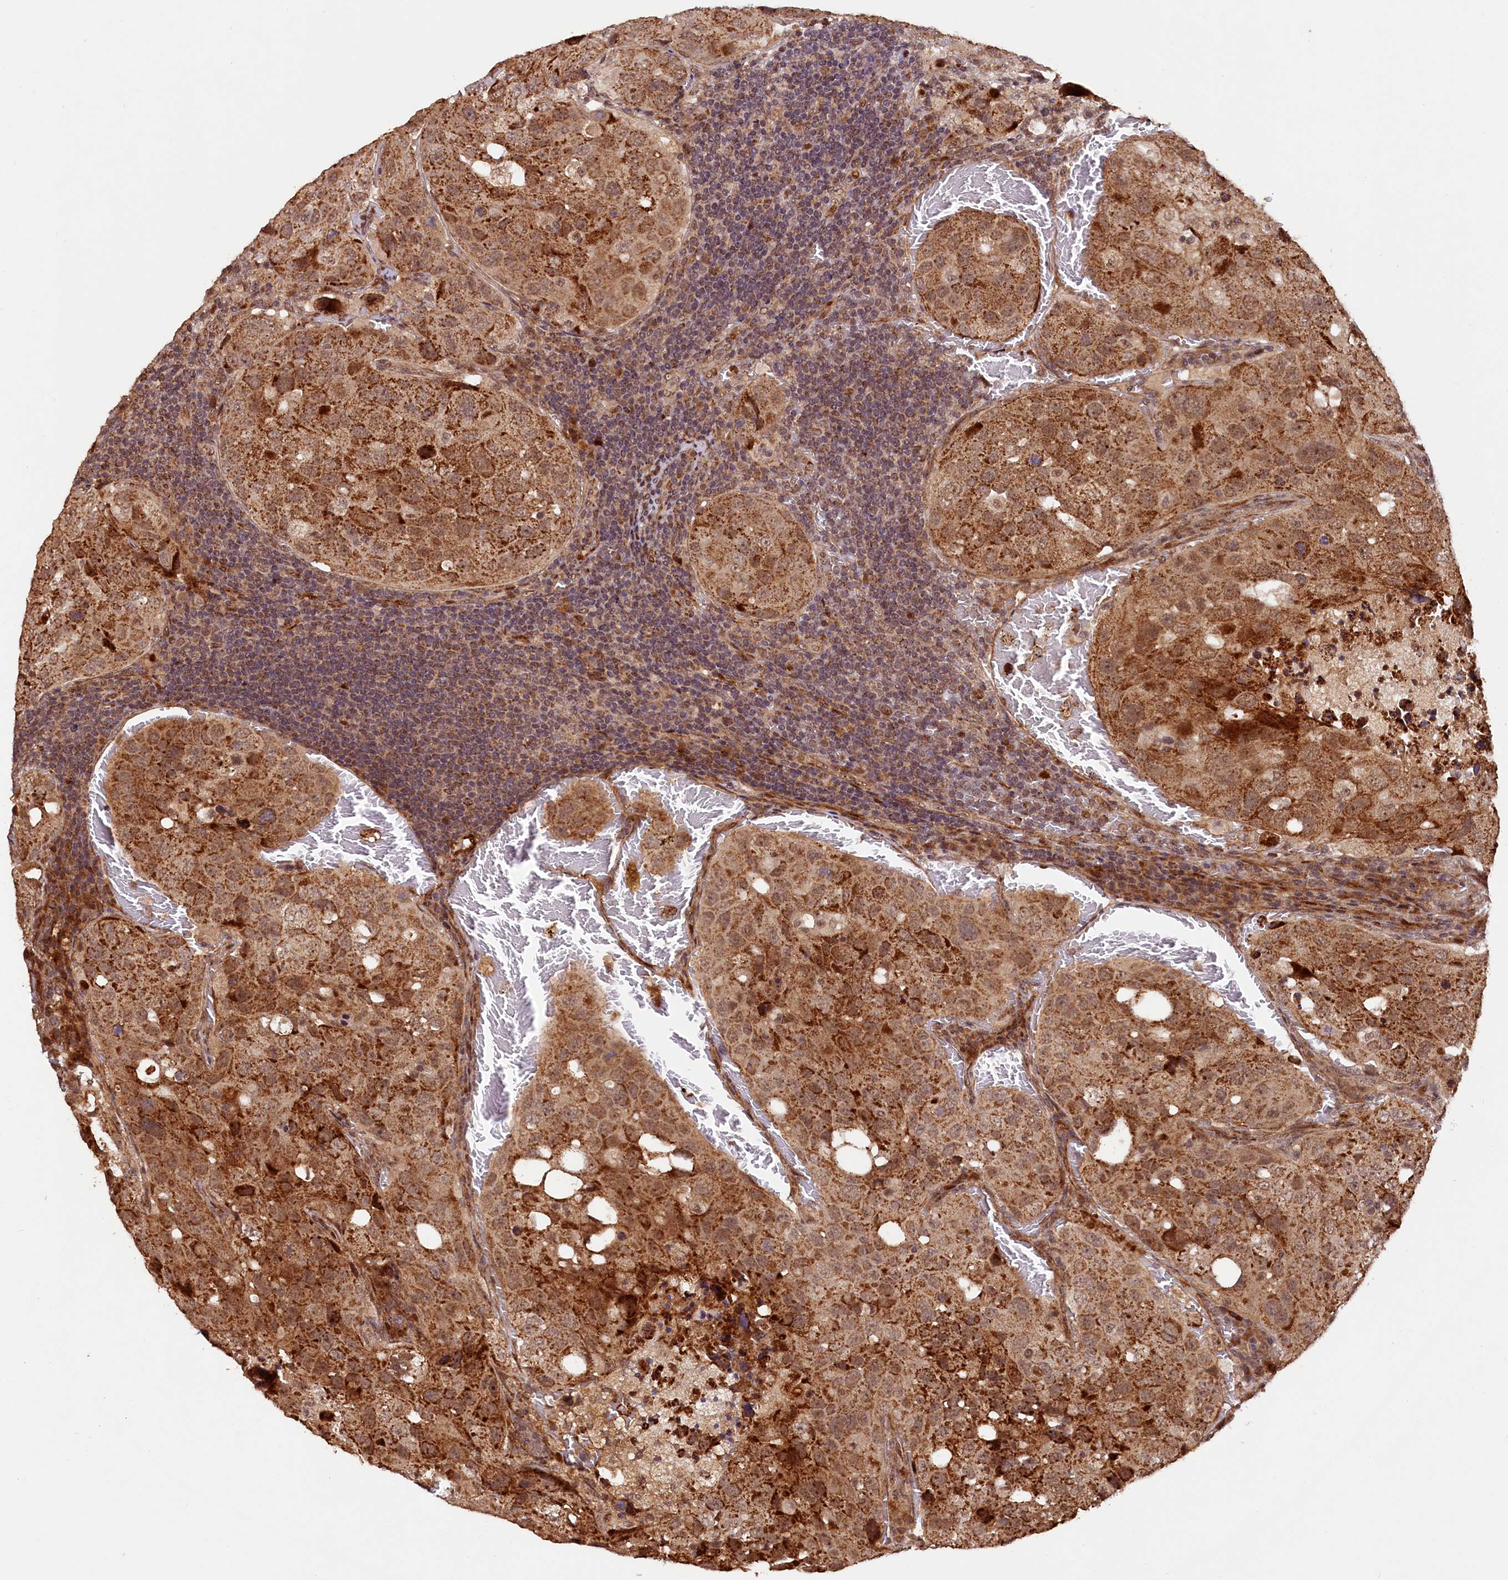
{"staining": {"intensity": "moderate", "quantity": ">75%", "location": "cytoplasmic/membranous"}, "tissue": "urothelial cancer", "cell_type": "Tumor cells", "image_type": "cancer", "snomed": [{"axis": "morphology", "description": "Urothelial carcinoma, High grade"}, {"axis": "topography", "description": "Lymph node"}, {"axis": "topography", "description": "Urinary bladder"}], "caption": "An IHC photomicrograph of neoplastic tissue is shown. Protein staining in brown highlights moderate cytoplasmic/membranous positivity in urothelial carcinoma (high-grade) within tumor cells.", "gene": "SHPRH", "patient": {"sex": "male", "age": 51}}